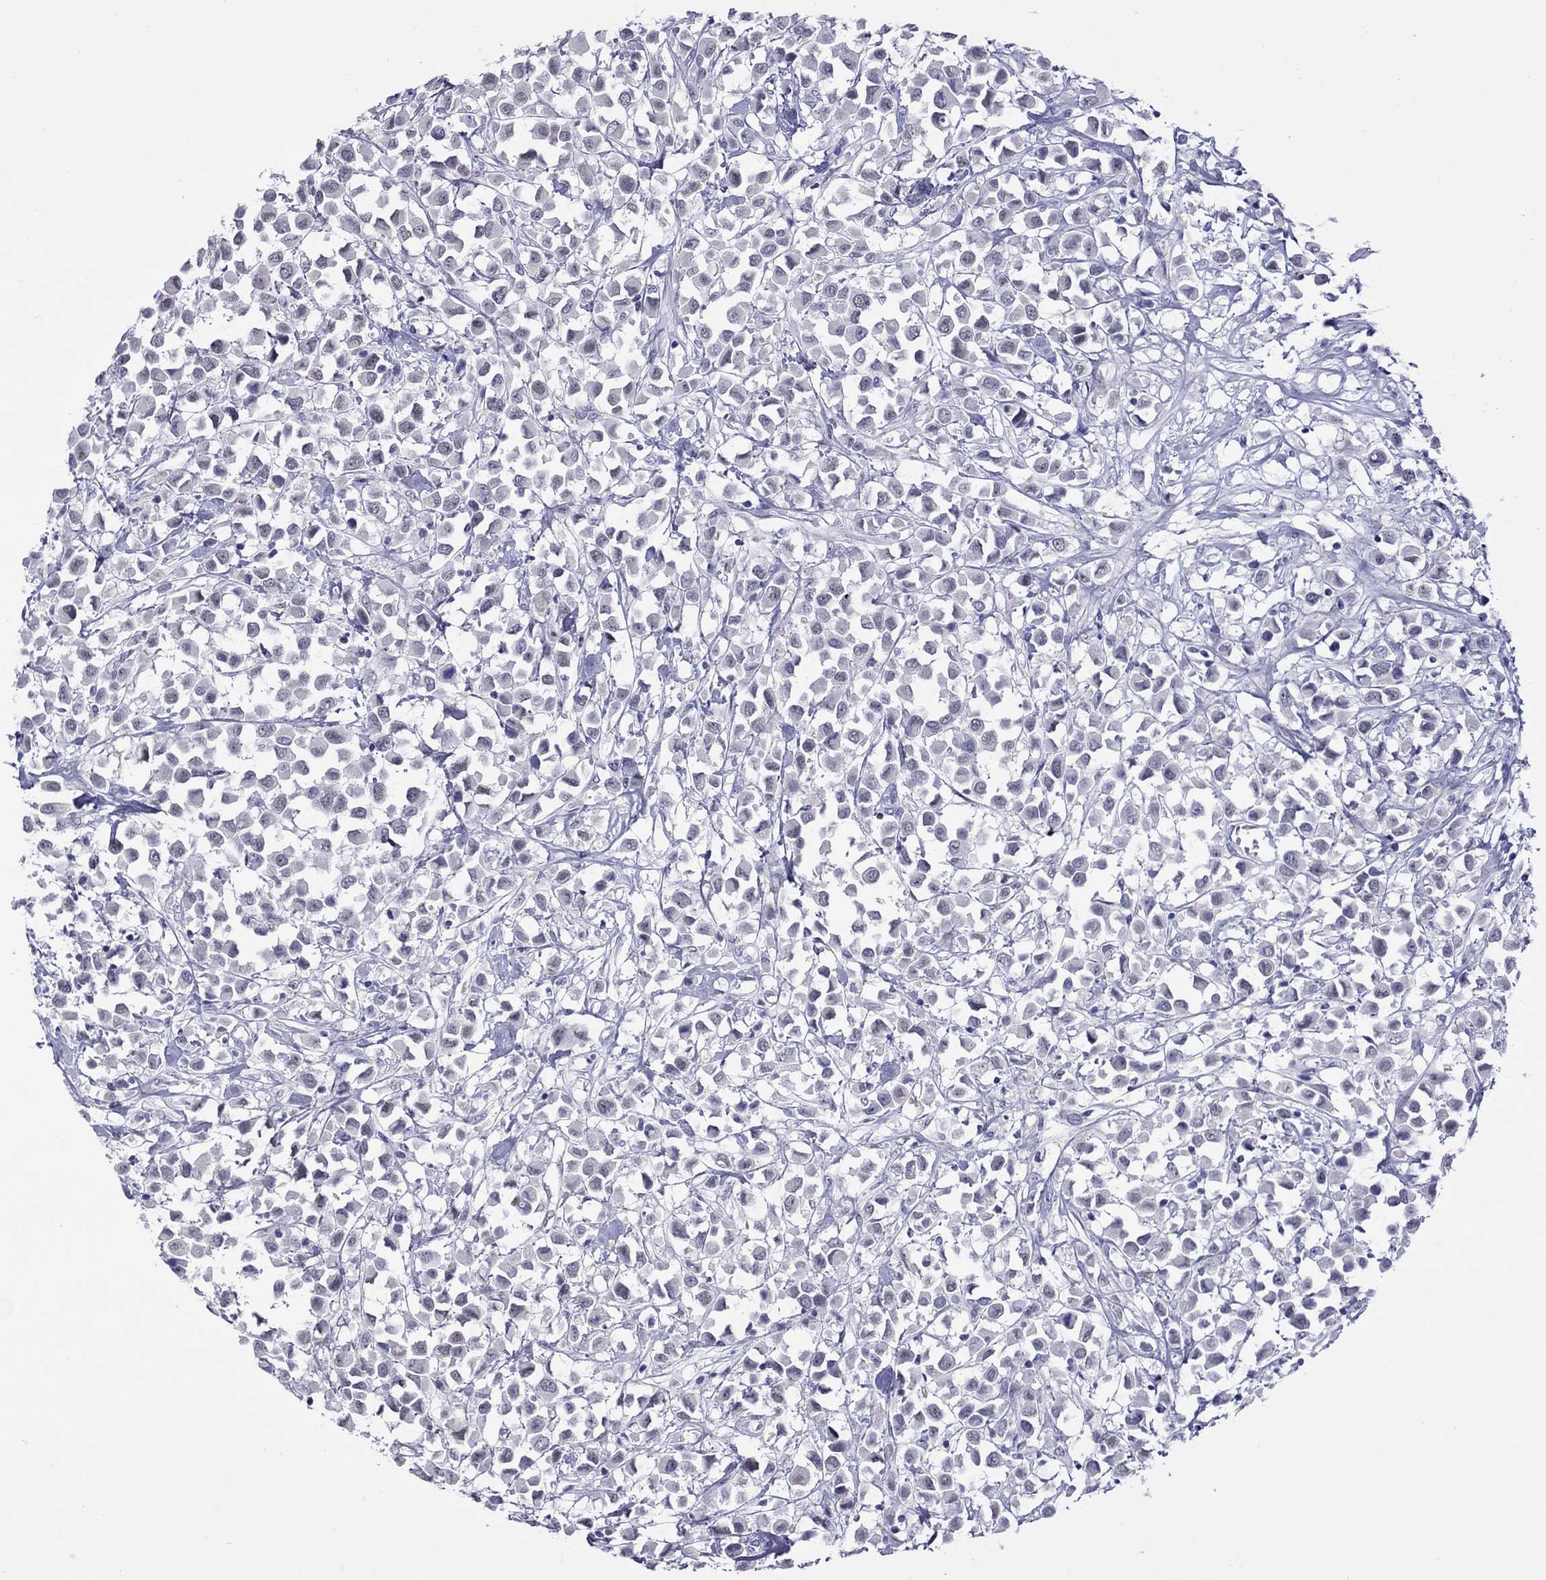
{"staining": {"intensity": "negative", "quantity": "none", "location": "none"}, "tissue": "breast cancer", "cell_type": "Tumor cells", "image_type": "cancer", "snomed": [{"axis": "morphology", "description": "Duct carcinoma"}, {"axis": "topography", "description": "Breast"}], "caption": "IHC micrograph of breast cancer (intraductal carcinoma) stained for a protein (brown), which reveals no expression in tumor cells.", "gene": "CHRNB3", "patient": {"sex": "female", "age": 61}}